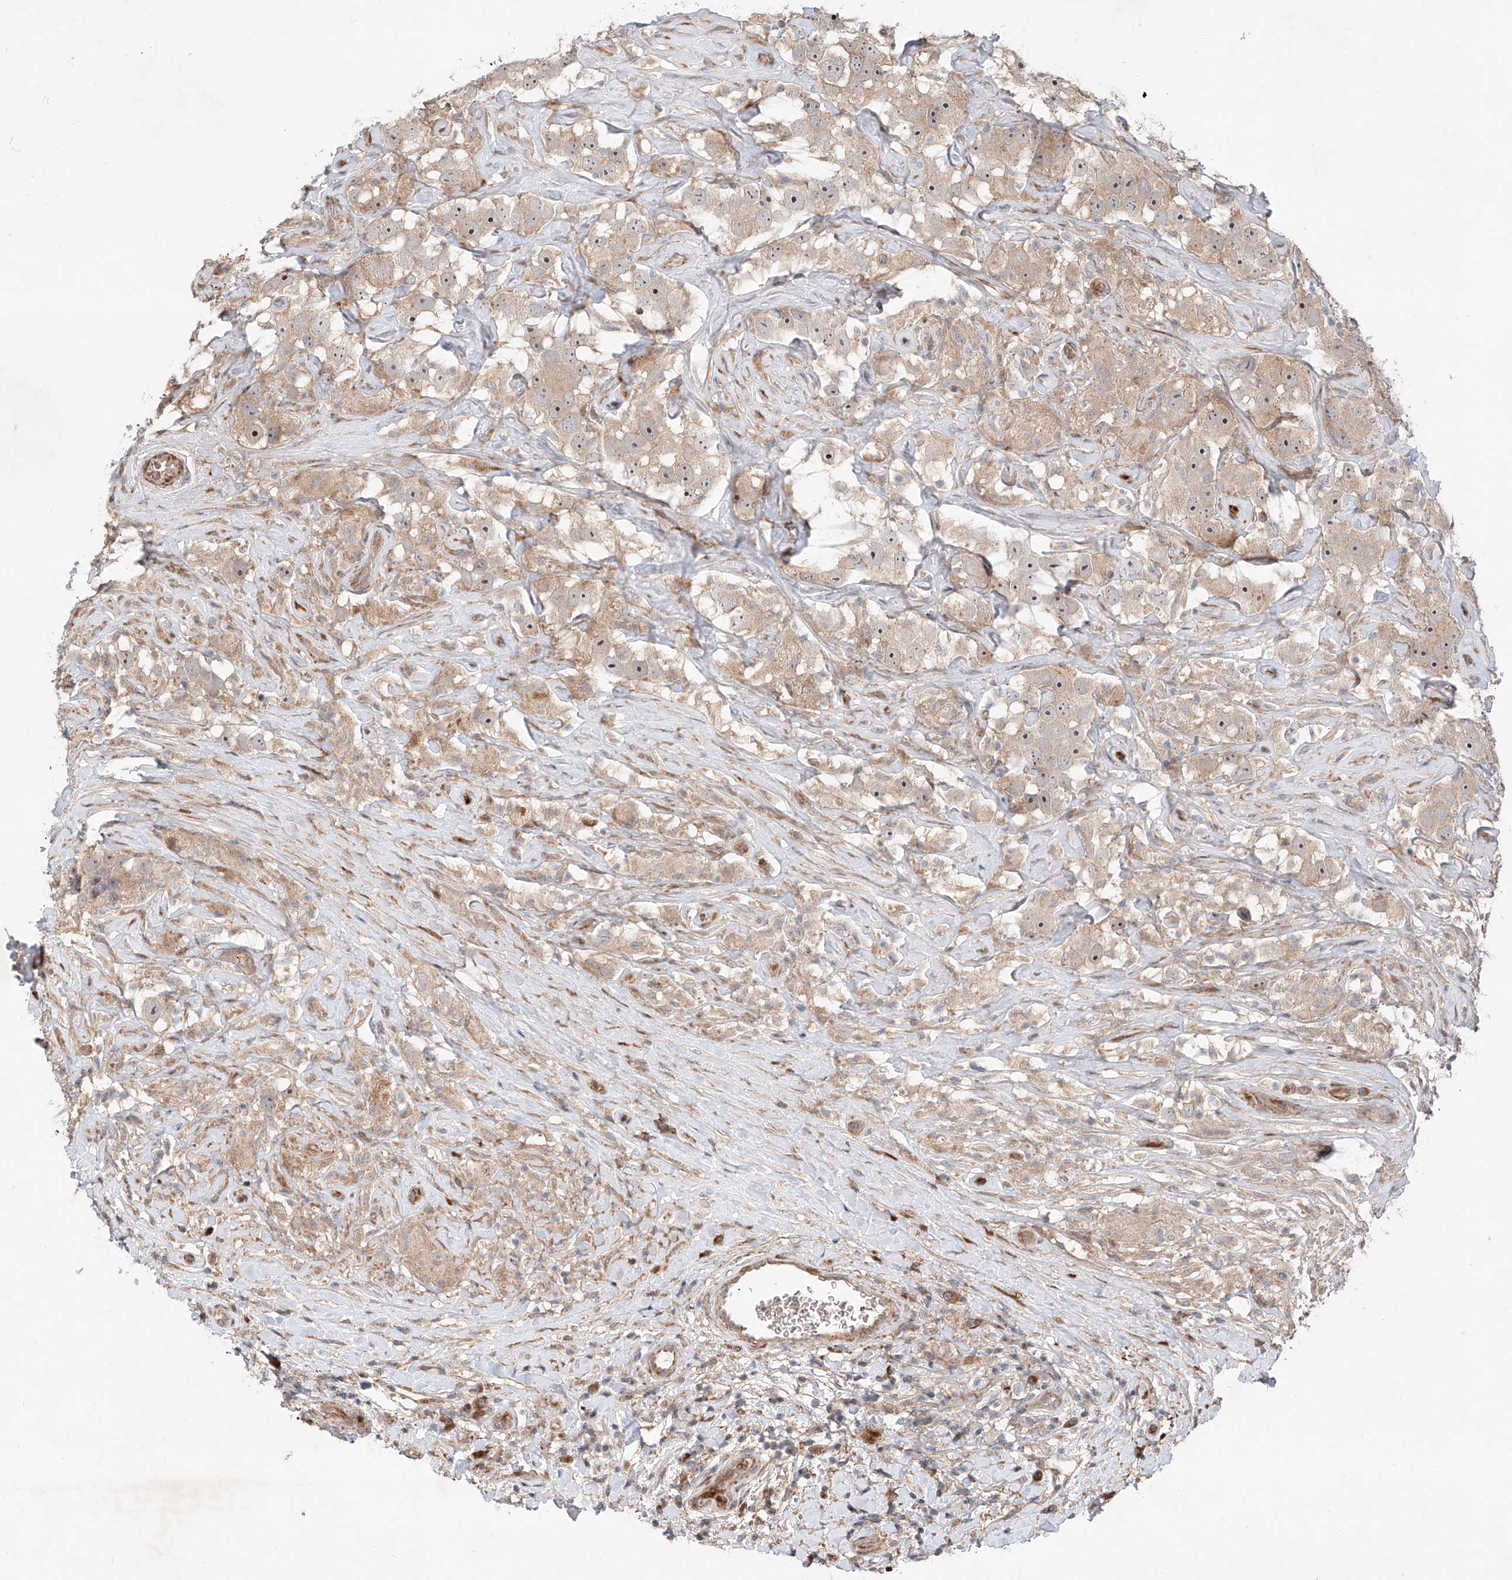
{"staining": {"intensity": "weak", "quantity": ">75%", "location": "cytoplasmic/membranous,nuclear"}, "tissue": "testis cancer", "cell_type": "Tumor cells", "image_type": "cancer", "snomed": [{"axis": "morphology", "description": "Seminoma, NOS"}, {"axis": "topography", "description": "Testis"}], "caption": "Immunohistochemical staining of human seminoma (testis) displays low levels of weak cytoplasmic/membranous and nuclear protein staining in approximately >75% of tumor cells. Immunohistochemistry (ihc) stains the protein of interest in brown and the nuclei are stained blue.", "gene": "USF3", "patient": {"sex": "male", "age": 49}}